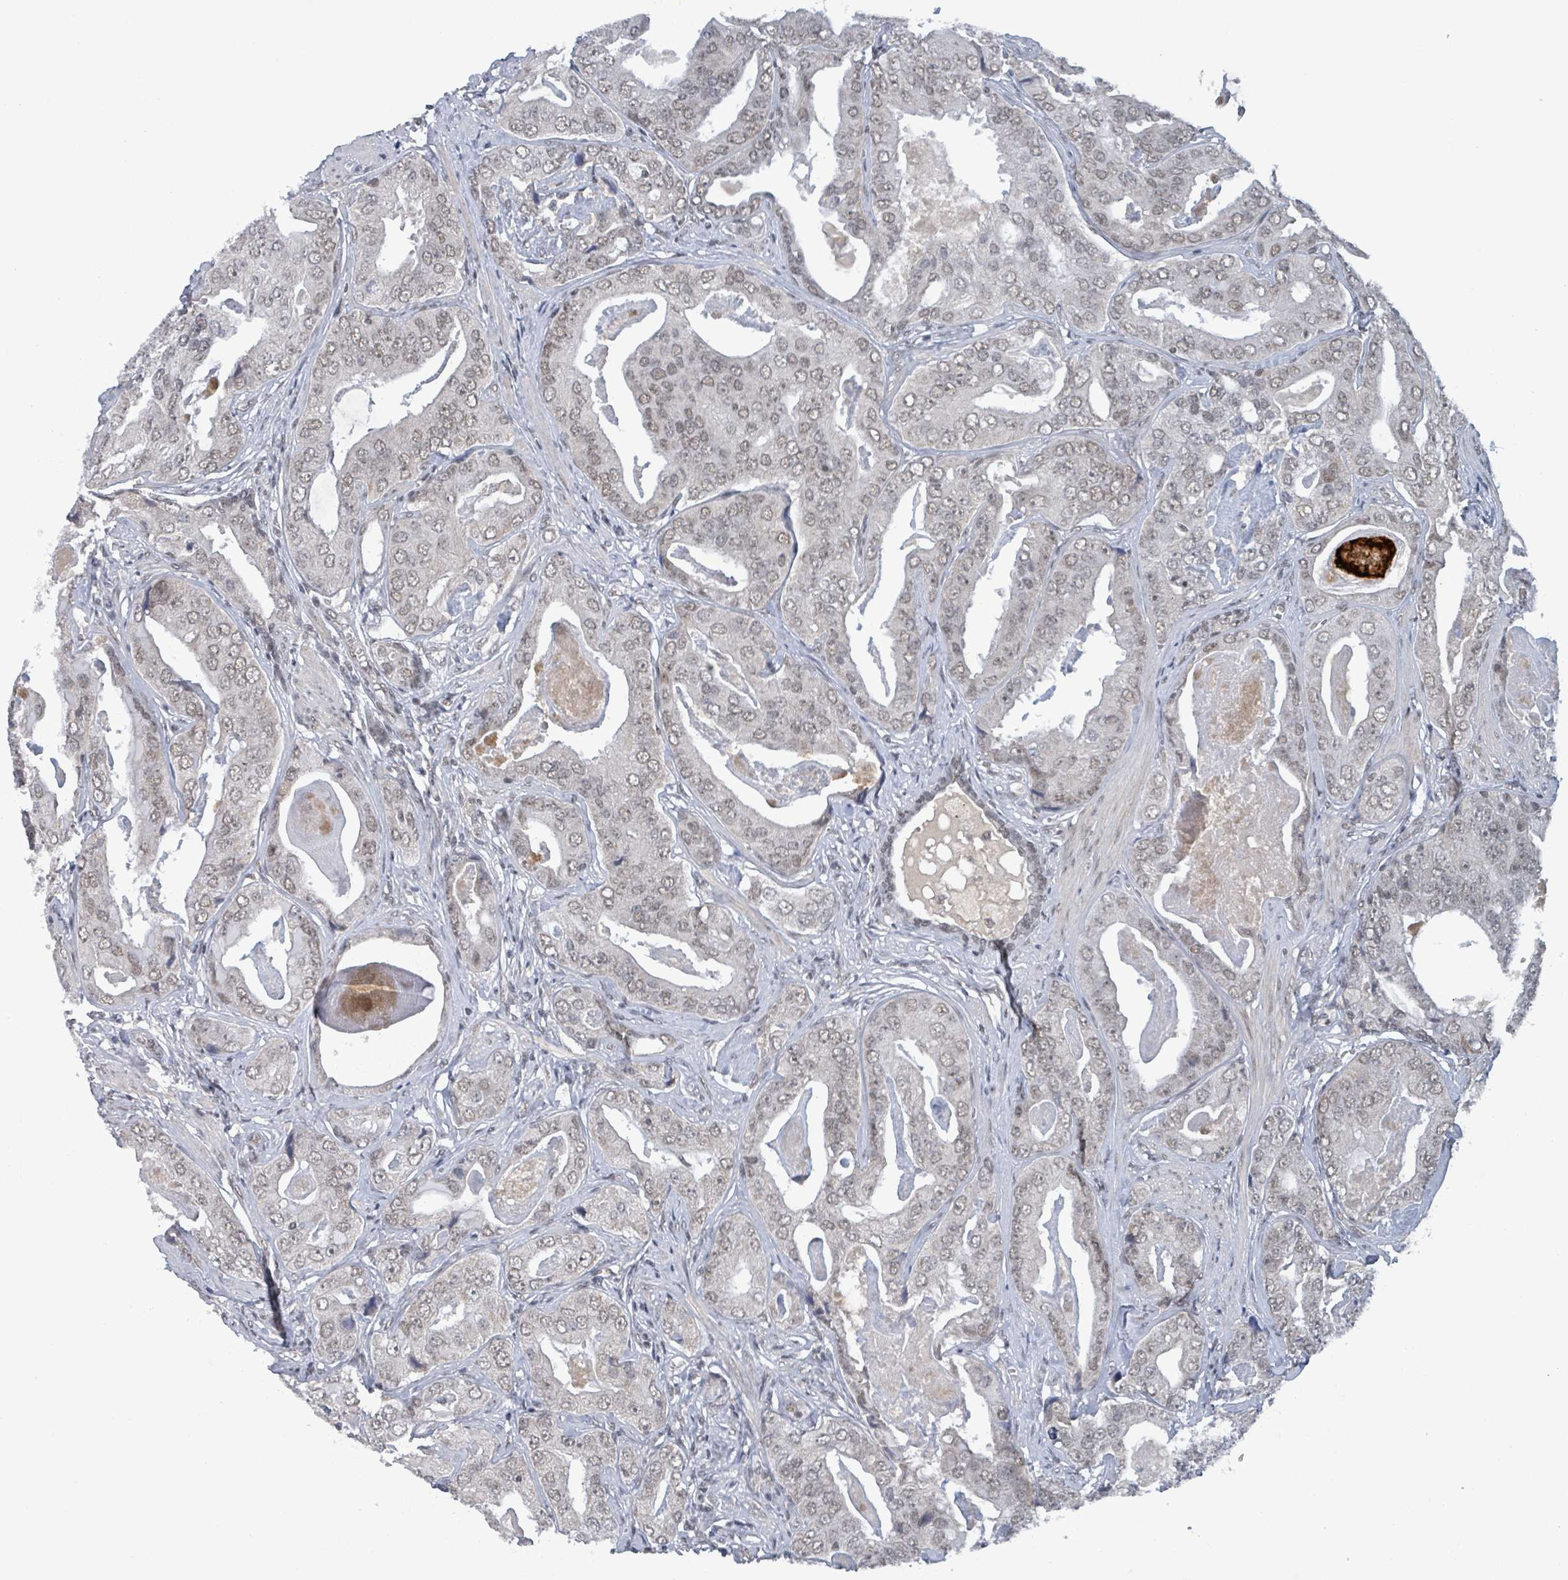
{"staining": {"intensity": "weak", "quantity": "25%-75%", "location": "nuclear"}, "tissue": "prostate cancer", "cell_type": "Tumor cells", "image_type": "cancer", "snomed": [{"axis": "morphology", "description": "Adenocarcinoma, High grade"}, {"axis": "topography", "description": "Prostate"}], "caption": "Prostate high-grade adenocarcinoma was stained to show a protein in brown. There is low levels of weak nuclear positivity in approximately 25%-75% of tumor cells. (DAB (3,3'-diaminobenzidine) IHC, brown staining for protein, blue staining for nuclei).", "gene": "BANP", "patient": {"sex": "male", "age": 71}}